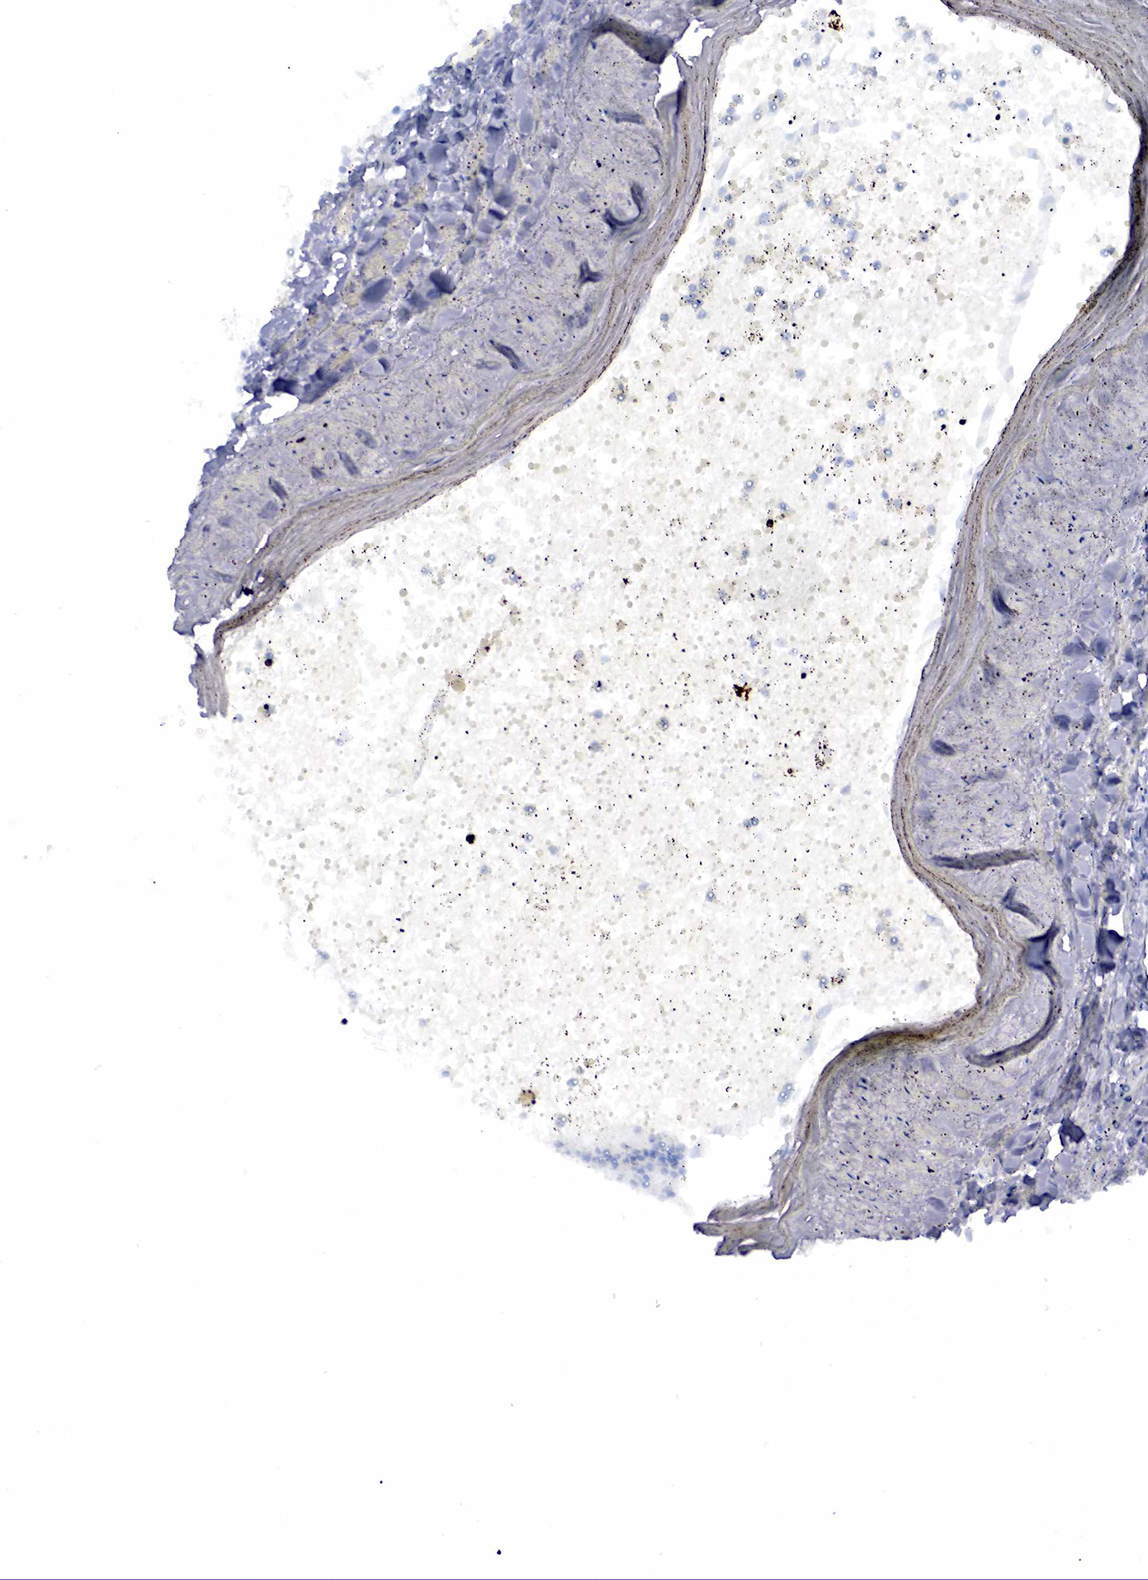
{"staining": {"intensity": "negative", "quantity": "none", "location": "none"}, "tissue": "spleen", "cell_type": "Cells in red pulp", "image_type": "normal", "snomed": [{"axis": "morphology", "description": "Normal tissue, NOS"}, {"axis": "topography", "description": "Spleen"}], "caption": "This is an immunohistochemistry (IHC) image of unremarkable human spleen. There is no staining in cells in red pulp.", "gene": "KRT19", "patient": {"sex": "male", "age": 72}}